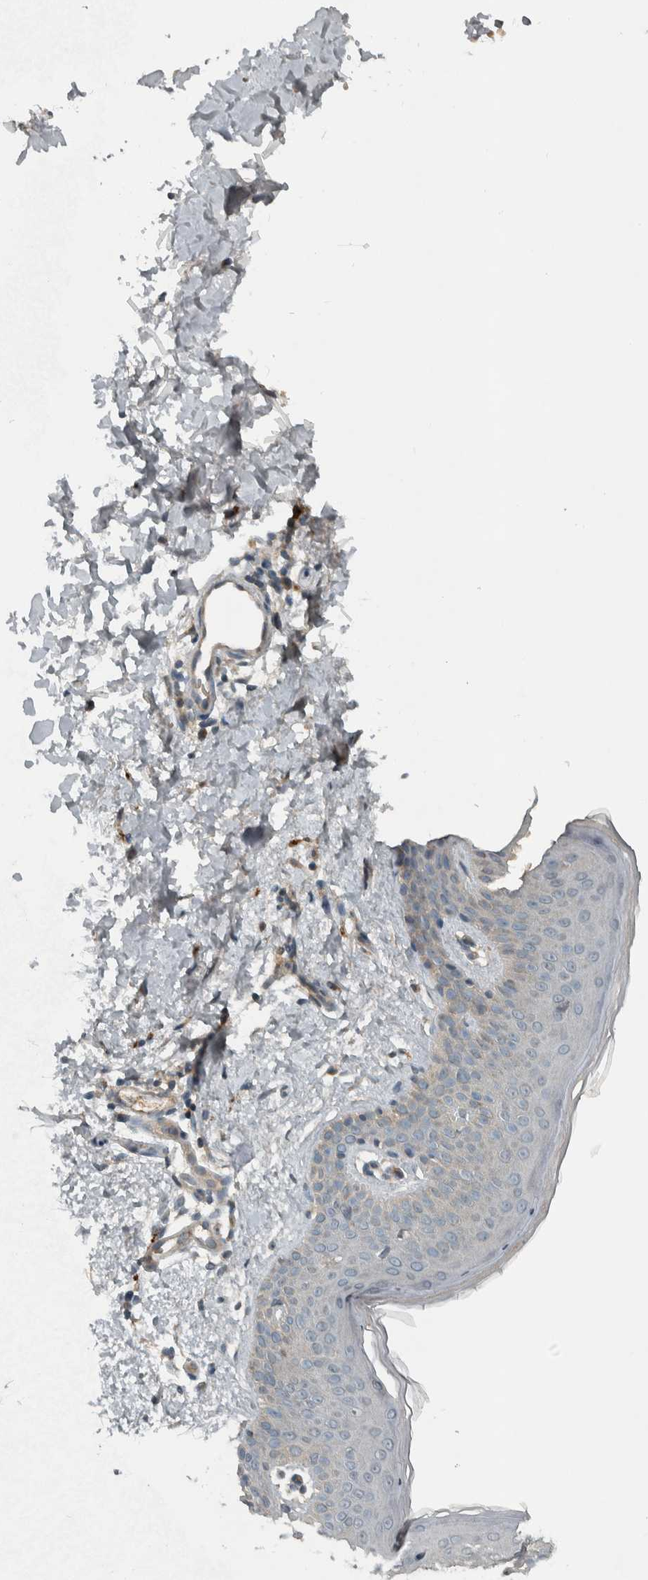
{"staining": {"intensity": "negative", "quantity": "none", "location": "none"}, "tissue": "skin", "cell_type": "Fibroblasts", "image_type": "normal", "snomed": [{"axis": "morphology", "description": "Normal tissue, NOS"}, {"axis": "topography", "description": "Skin"}], "caption": "A histopathology image of skin stained for a protein demonstrates no brown staining in fibroblasts.", "gene": "CLCN2", "patient": {"sex": "male", "age": 40}}